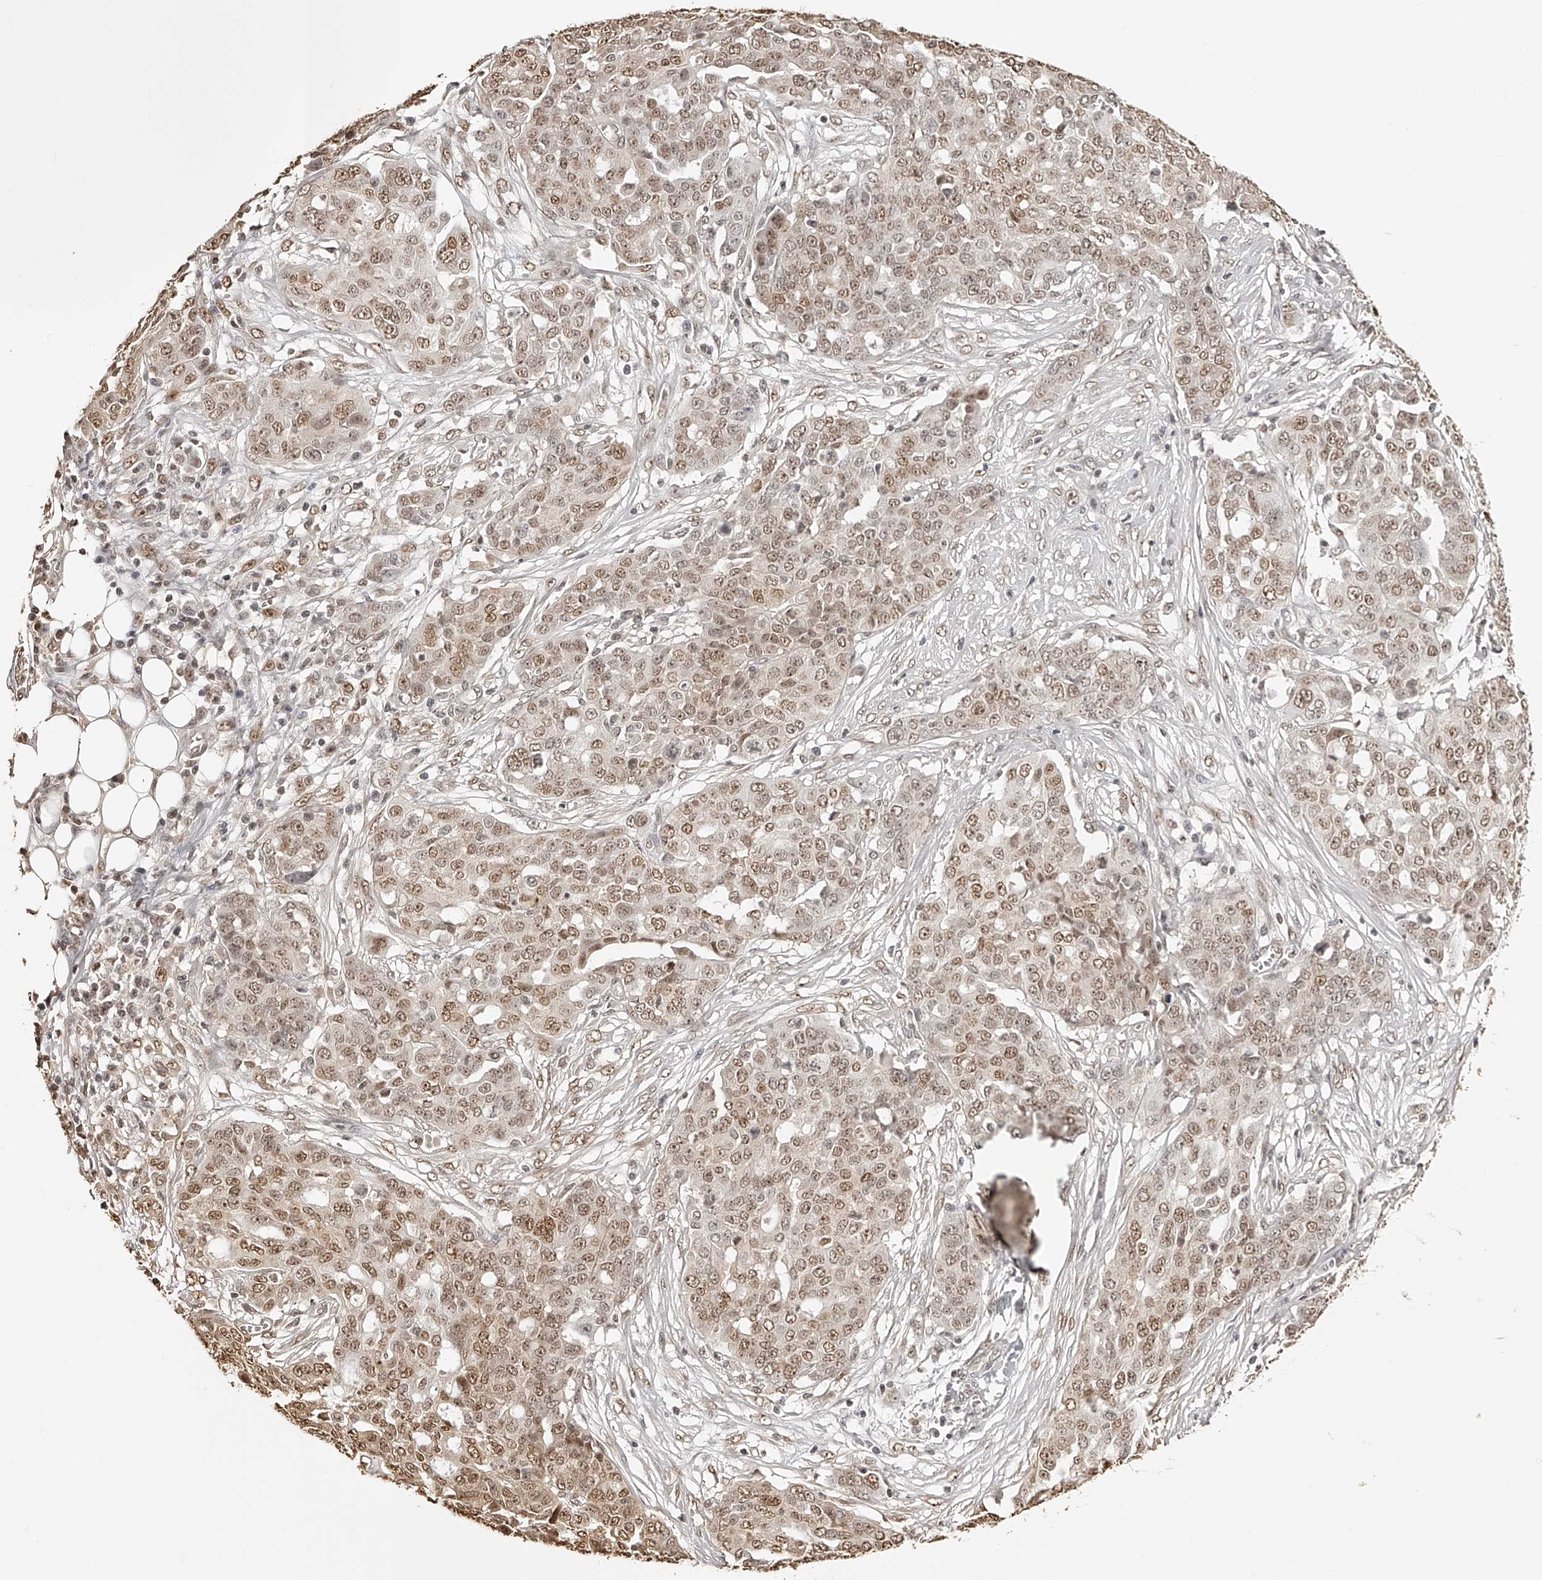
{"staining": {"intensity": "moderate", "quantity": ">75%", "location": "nuclear"}, "tissue": "ovarian cancer", "cell_type": "Tumor cells", "image_type": "cancer", "snomed": [{"axis": "morphology", "description": "Cystadenocarcinoma, serous, NOS"}, {"axis": "topography", "description": "Soft tissue"}, {"axis": "topography", "description": "Ovary"}], "caption": "DAB (3,3'-diaminobenzidine) immunohistochemical staining of human ovarian cancer reveals moderate nuclear protein expression in approximately >75% of tumor cells.", "gene": "ZNF503", "patient": {"sex": "female", "age": 57}}